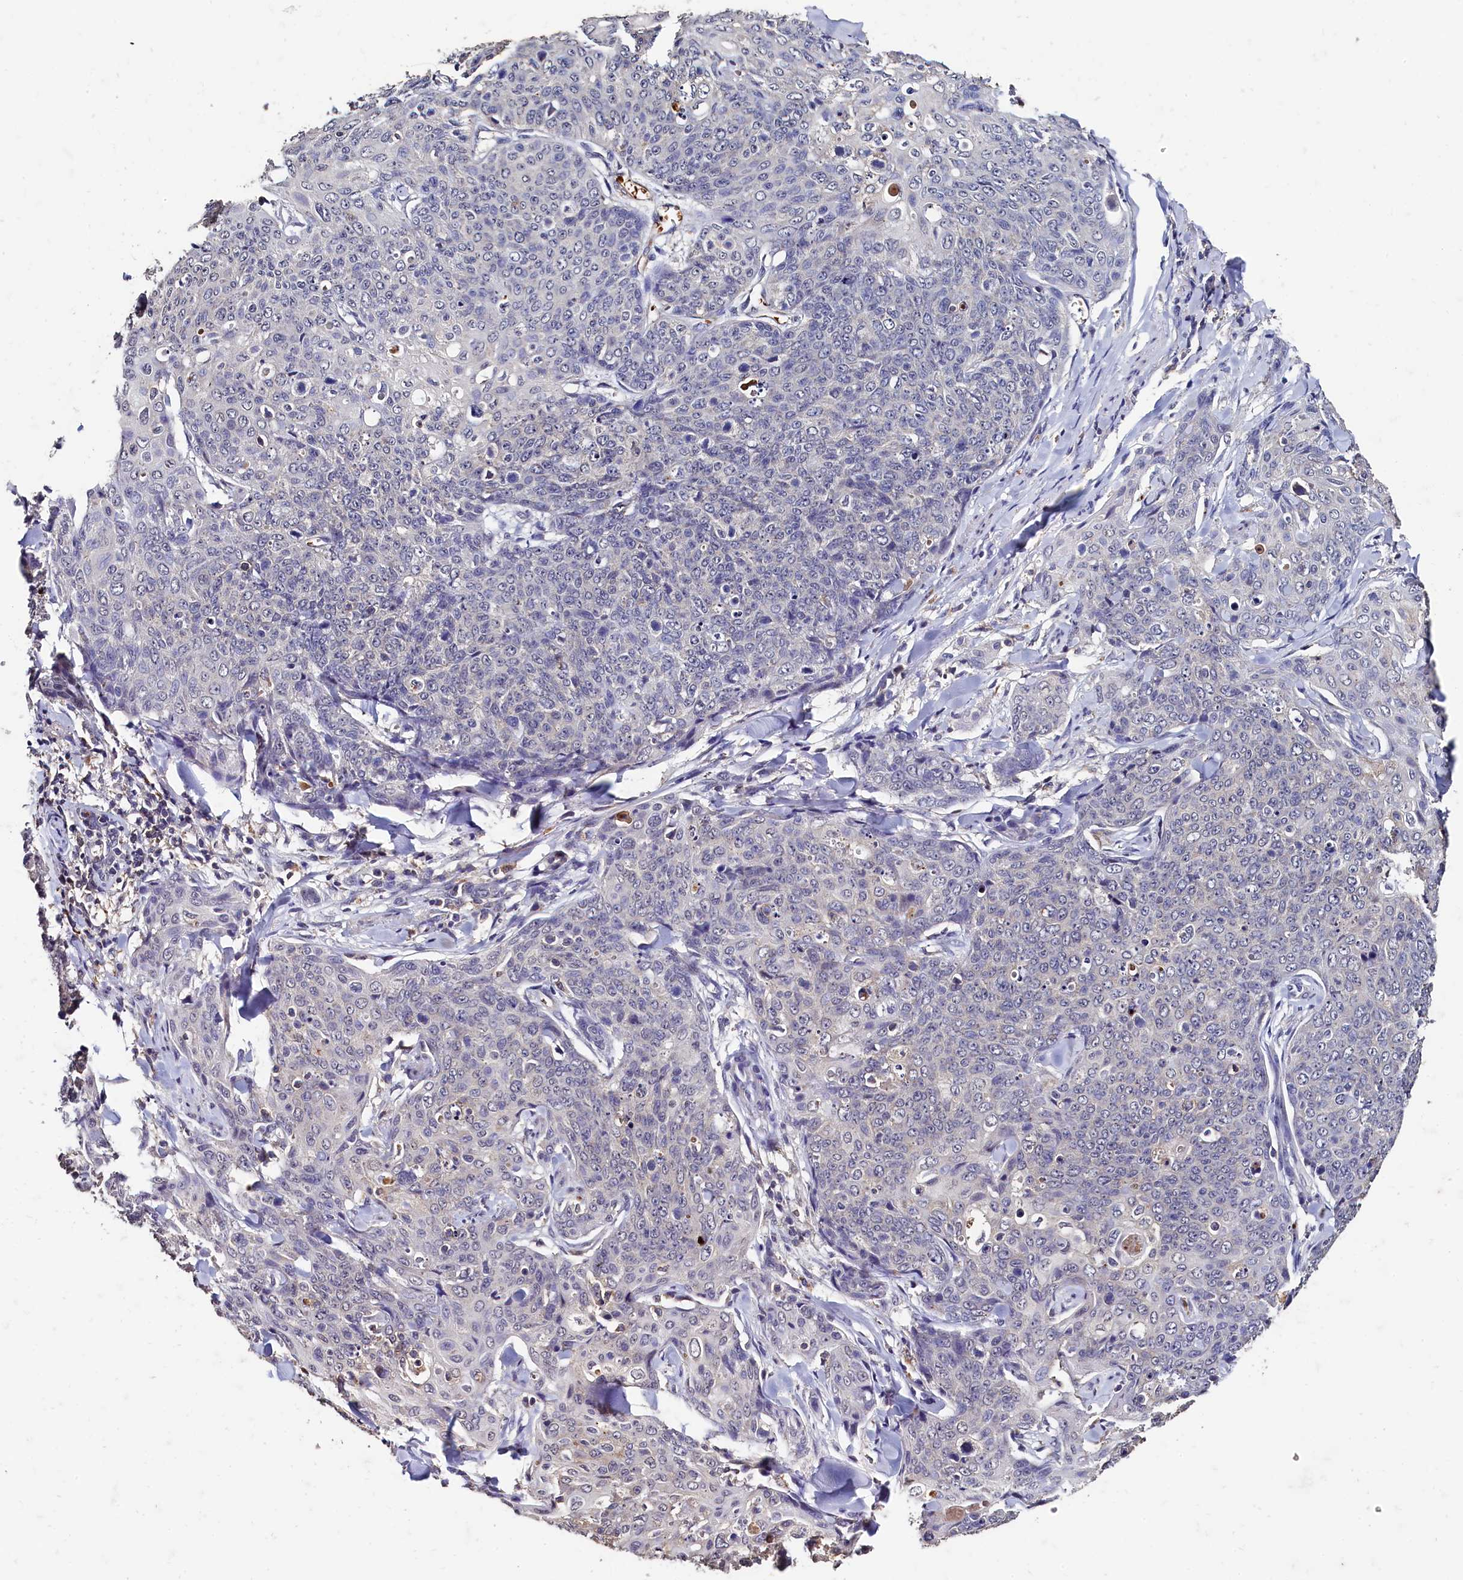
{"staining": {"intensity": "negative", "quantity": "none", "location": "none"}, "tissue": "skin cancer", "cell_type": "Tumor cells", "image_type": "cancer", "snomed": [{"axis": "morphology", "description": "Squamous cell carcinoma, NOS"}, {"axis": "topography", "description": "Skin"}, {"axis": "topography", "description": "Vulva"}], "caption": "High power microscopy image of an immunohistochemistry micrograph of skin cancer (squamous cell carcinoma), revealing no significant positivity in tumor cells.", "gene": "CSTPP1", "patient": {"sex": "female", "age": 85}}